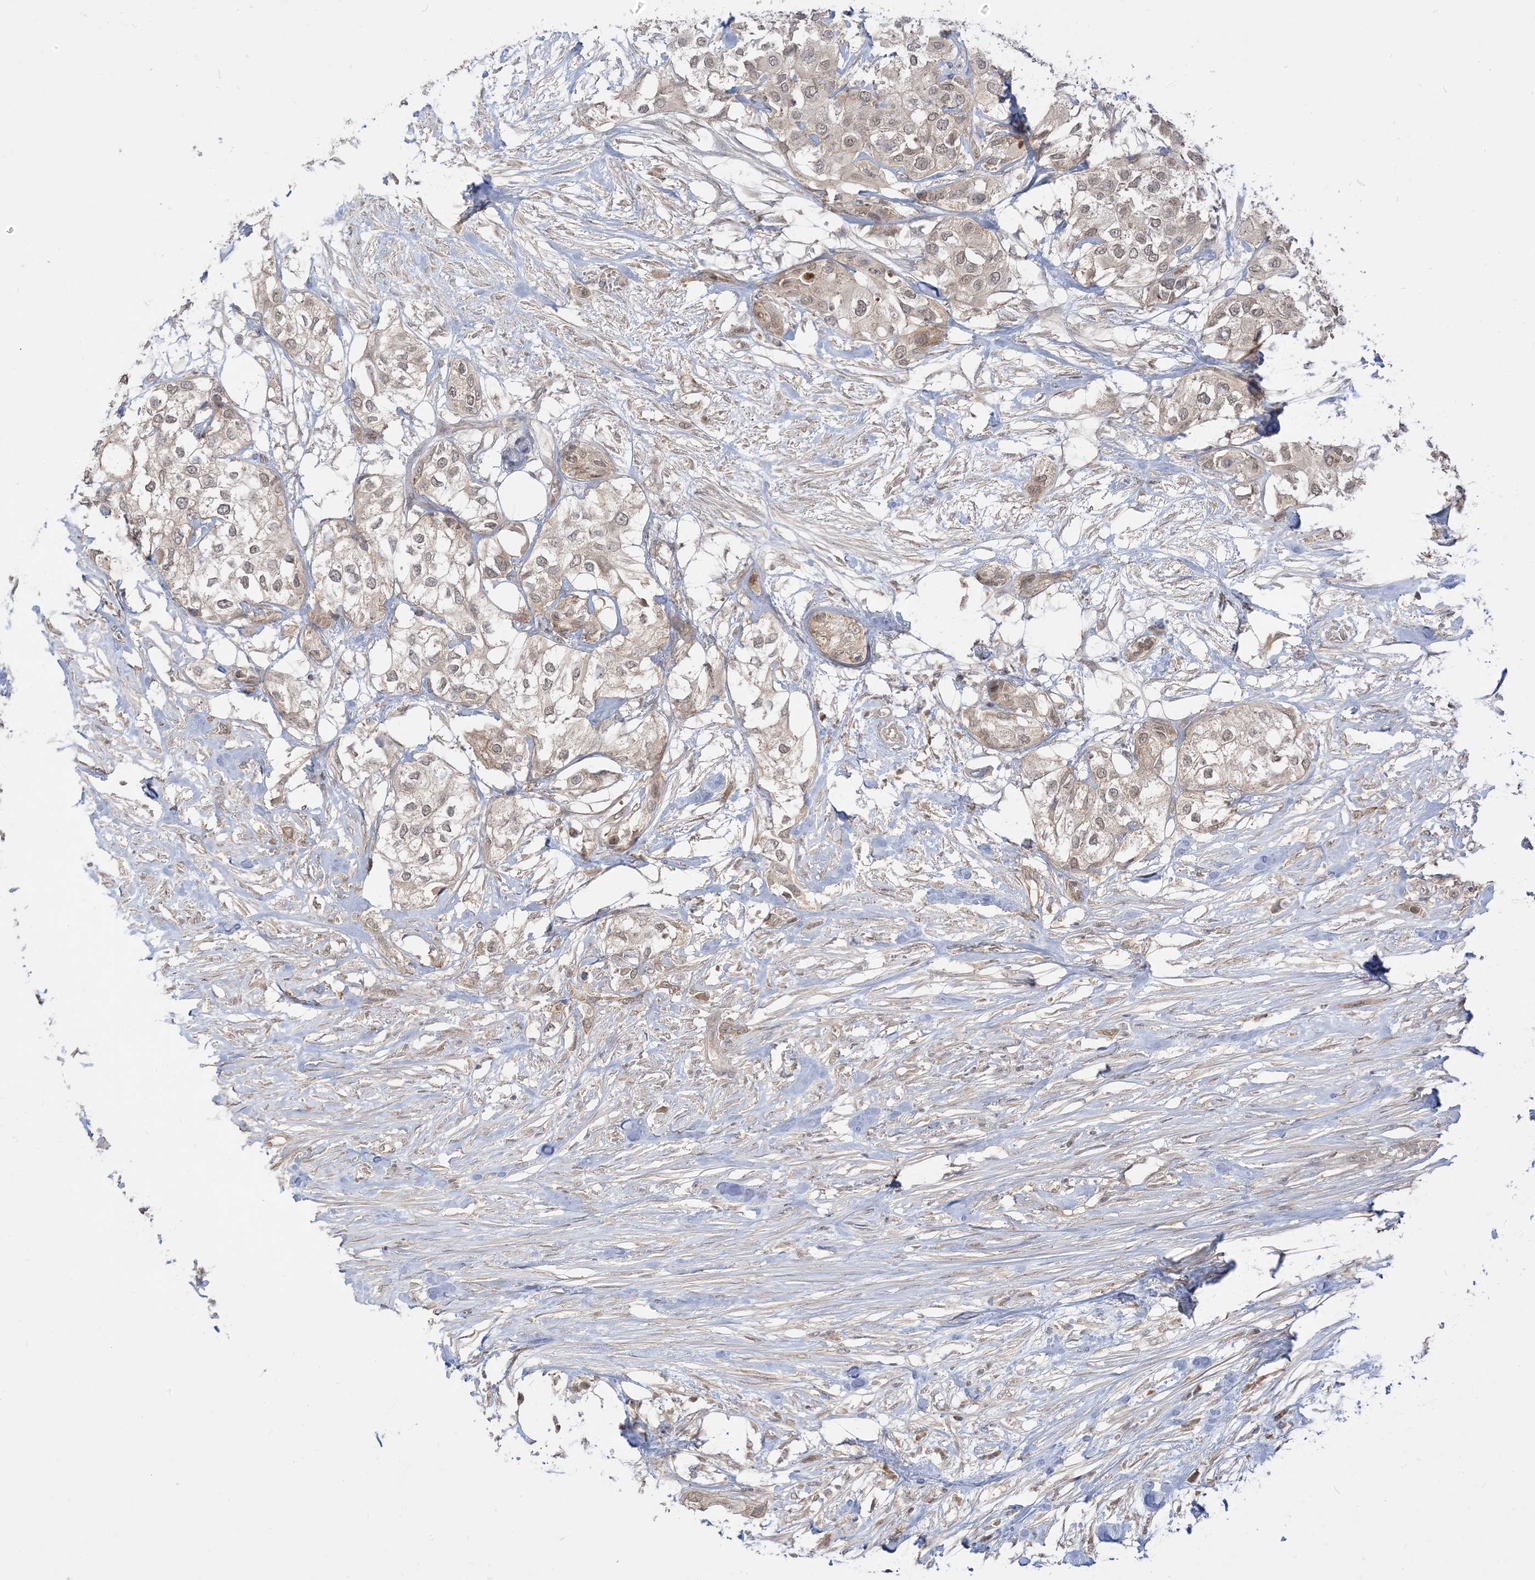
{"staining": {"intensity": "weak", "quantity": "<25%", "location": "nuclear"}, "tissue": "urothelial cancer", "cell_type": "Tumor cells", "image_type": "cancer", "snomed": [{"axis": "morphology", "description": "Urothelial carcinoma, High grade"}, {"axis": "topography", "description": "Urinary bladder"}], "caption": "This is an immunohistochemistry histopathology image of human high-grade urothelial carcinoma. There is no positivity in tumor cells.", "gene": "TBCC", "patient": {"sex": "male", "age": 64}}